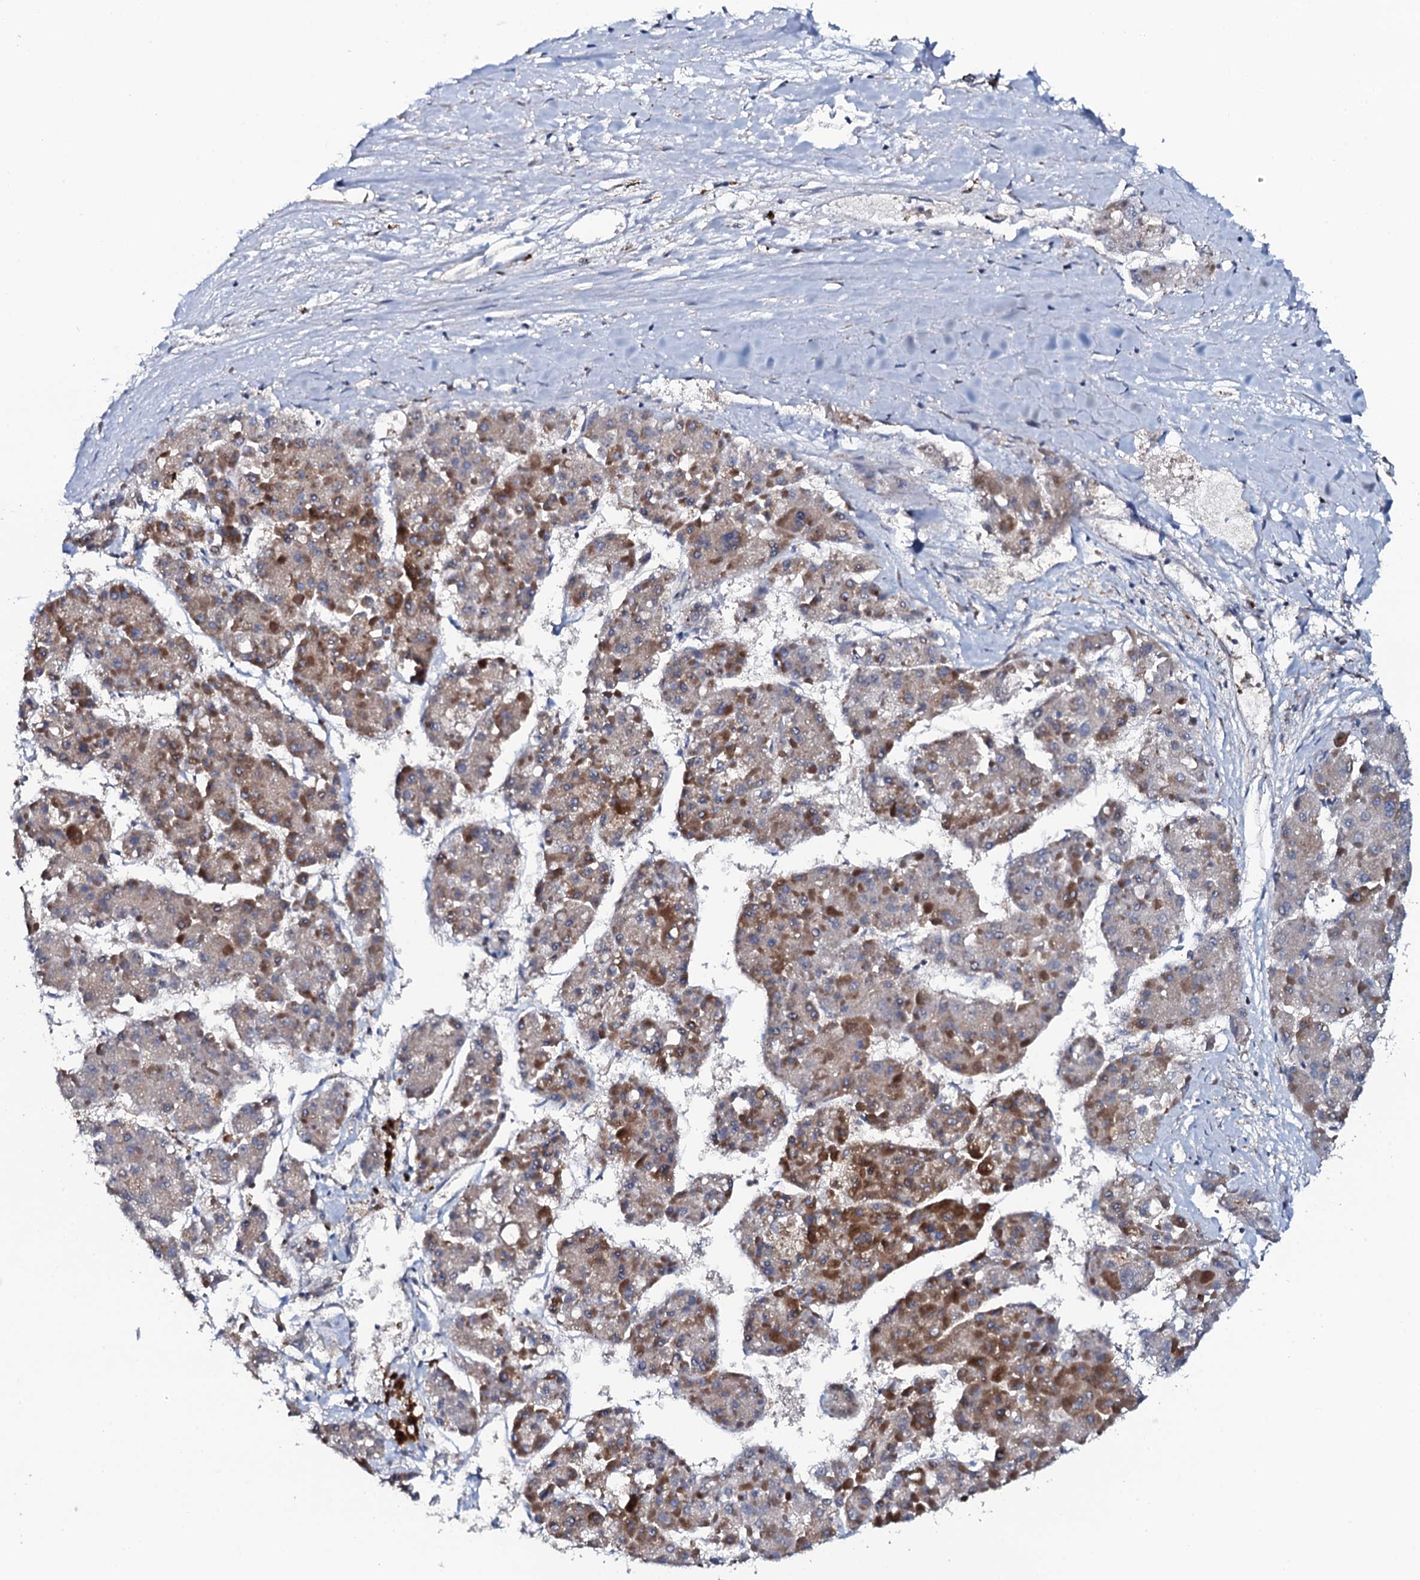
{"staining": {"intensity": "moderate", "quantity": ">75%", "location": "cytoplasmic/membranous"}, "tissue": "liver cancer", "cell_type": "Tumor cells", "image_type": "cancer", "snomed": [{"axis": "morphology", "description": "Carcinoma, Hepatocellular, NOS"}, {"axis": "topography", "description": "Liver"}], "caption": "Tumor cells display moderate cytoplasmic/membranous staining in about >75% of cells in hepatocellular carcinoma (liver).", "gene": "VAMP8", "patient": {"sex": "female", "age": 73}}